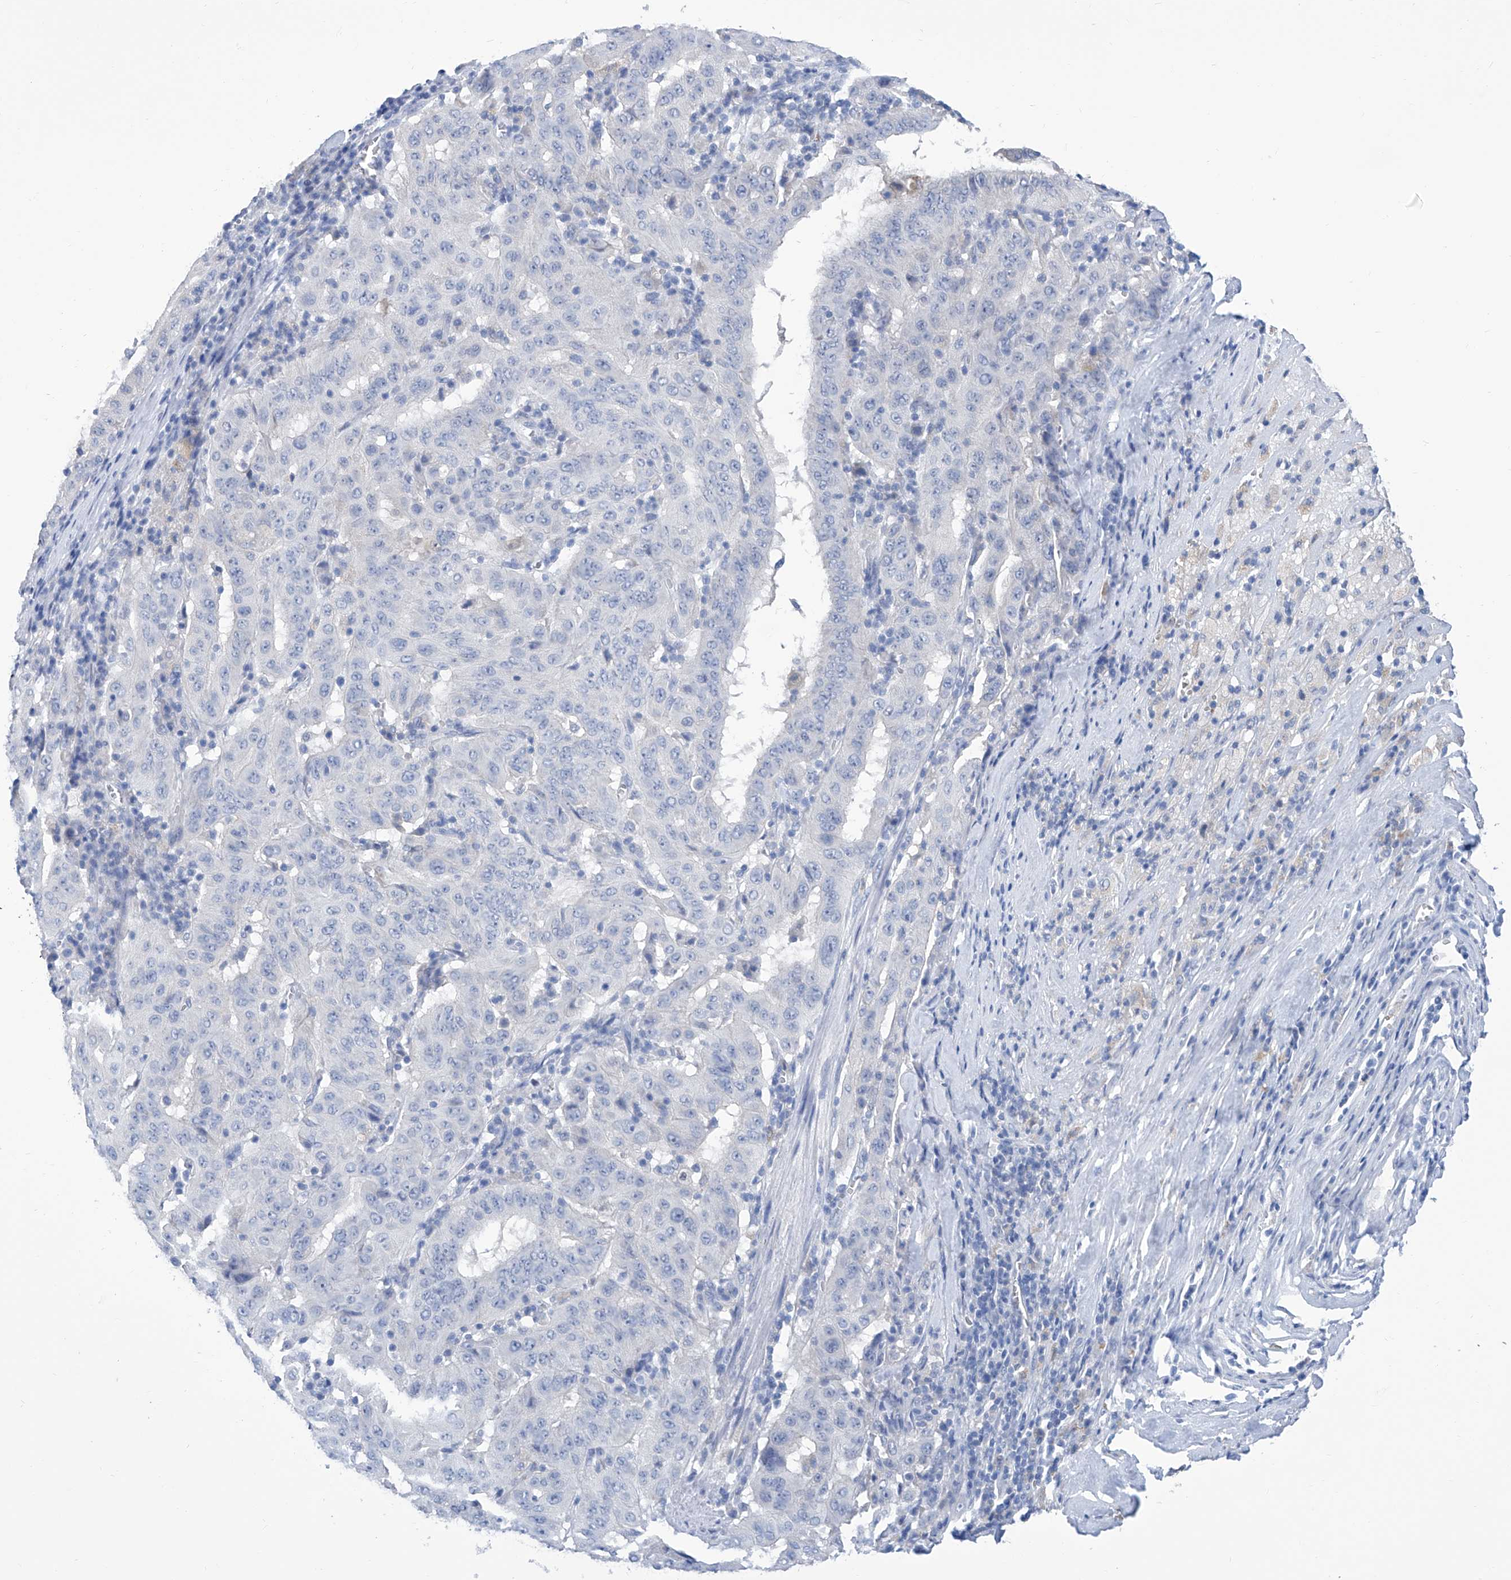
{"staining": {"intensity": "negative", "quantity": "none", "location": "none"}, "tissue": "pancreatic cancer", "cell_type": "Tumor cells", "image_type": "cancer", "snomed": [{"axis": "morphology", "description": "Adenocarcinoma, NOS"}, {"axis": "topography", "description": "Pancreas"}], "caption": "Immunohistochemistry (IHC) photomicrograph of neoplastic tissue: adenocarcinoma (pancreatic) stained with DAB (3,3'-diaminobenzidine) displays no significant protein staining in tumor cells.", "gene": "IMPA2", "patient": {"sex": "male", "age": 63}}